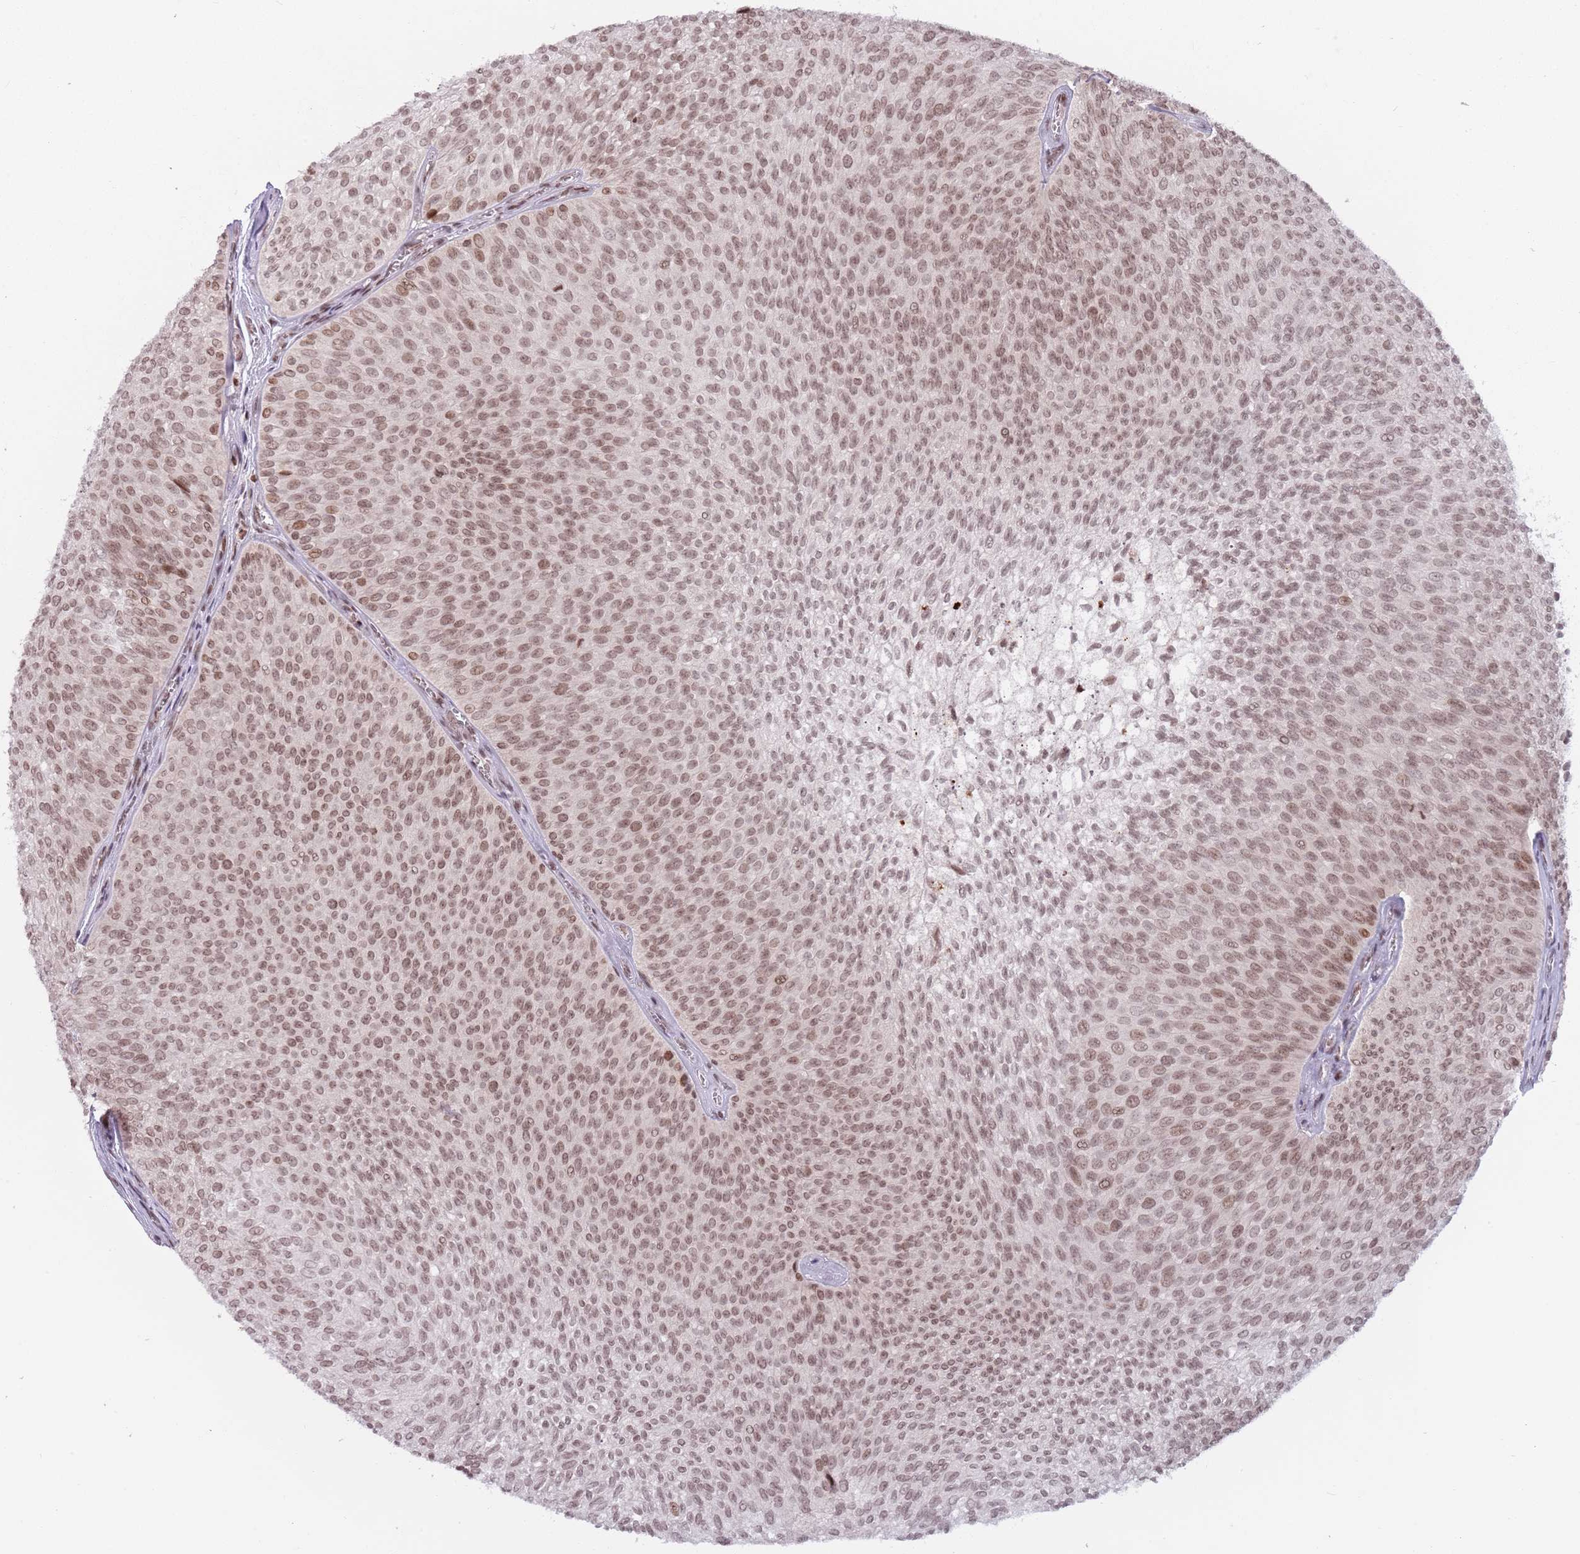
{"staining": {"intensity": "moderate", "quantity": ">75%", "location": "nuclear"}, "tissue": "urothelial cancer", "cell_type": "Tumor cells", "image_type": "cancer", "snomed": [{"axis": "morphology", "description": "Urothelial carcinoma, Low grade"}, {"axis": "topography", "description": "Urinary bladder"}], "caption": "Protein expression analysis of urothelial cancer displays moderate nuclear expression in about >75% of tumor cells.", "gene": "SH3RF3", "patient": {"sex": "male", "age": 91}}